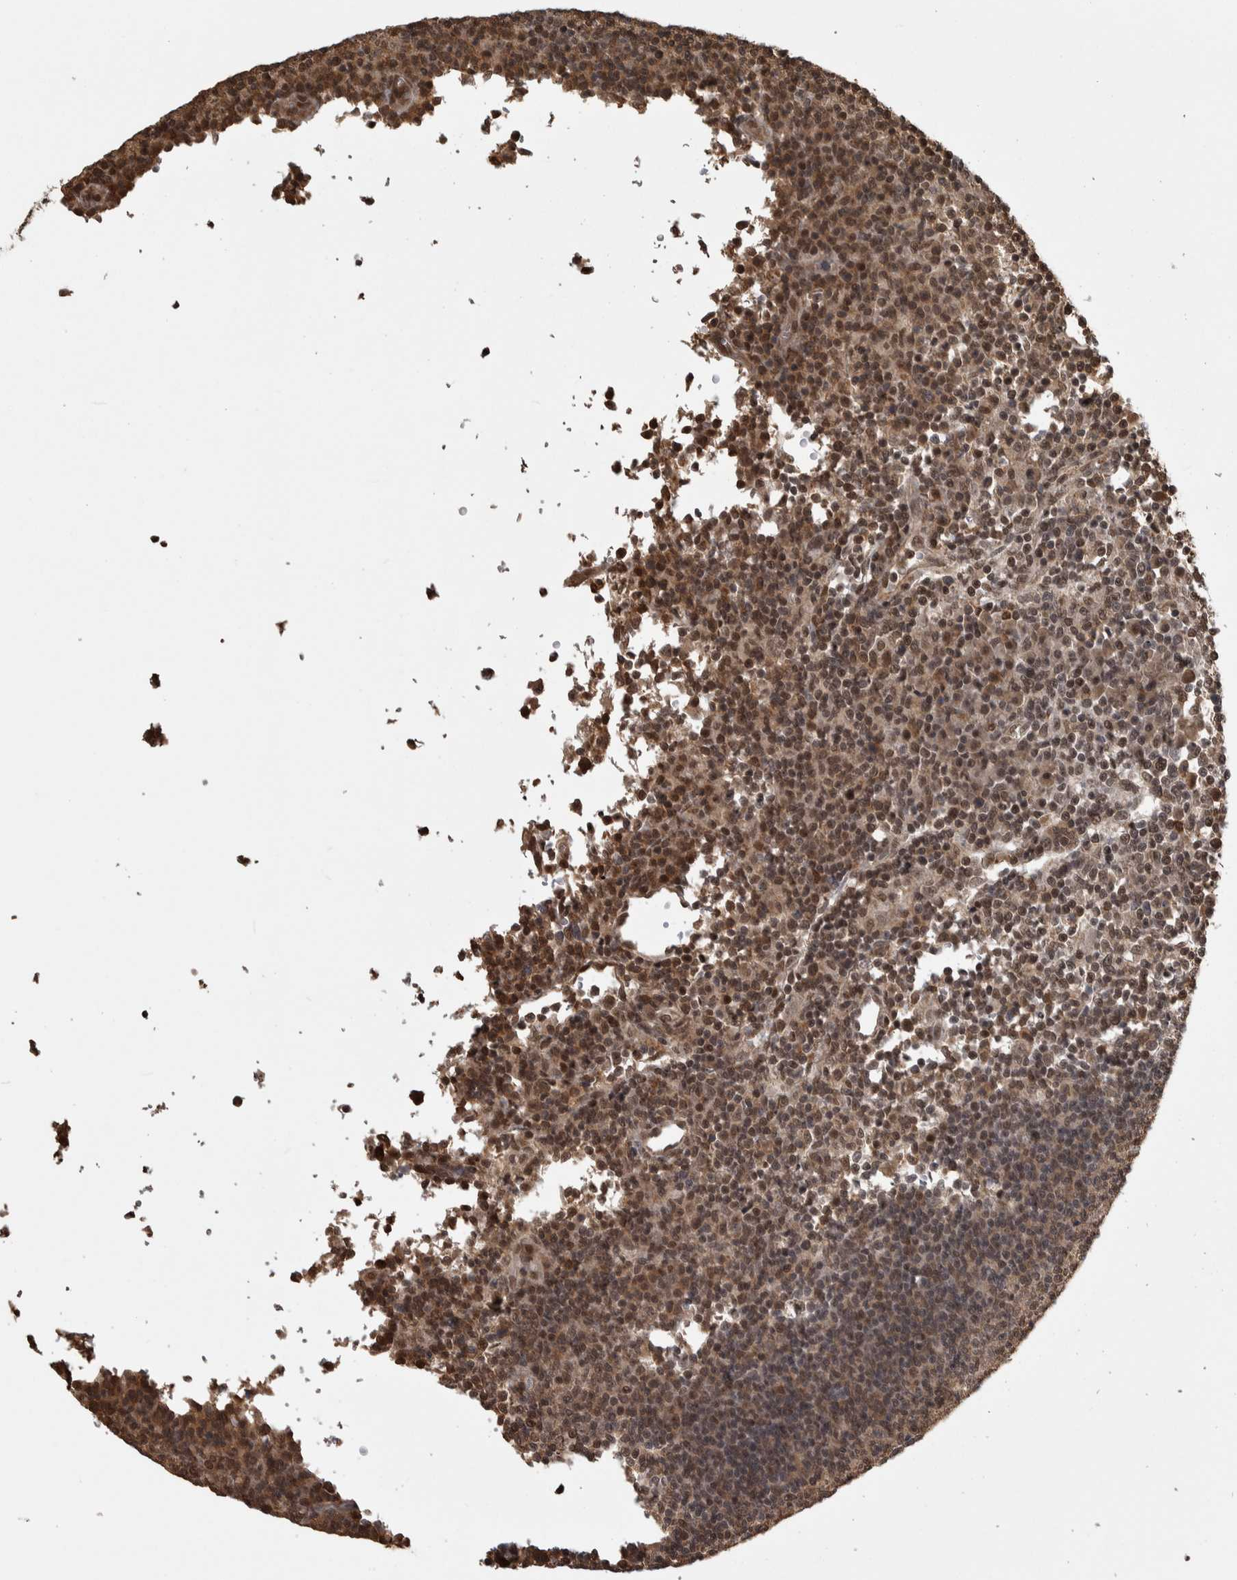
{"staining": {"intensity": "weak", "quantity": ">75%", "location": "nuclear"}, "tissue": "lymph node", "cell_type": "Germinal center cells", "image_type": "normal", "snomed": [{"axis": "morphology", "description": "Normal tissue, NOS"}, {"axis": "morphology", "description": "Inflammation, NOS"}, {"axis": "topography", "description": "Lymph node"}], "caption": "High-magnification brightfield microscopy of normal lymph node stained with DAB (brown) and counterstained with hematoxylin (blue). germinal center cells exhibit weak nuclear expression is present in approximately>75% of cells.", "gene": "ZNF592", "patient": {"sex": "male", "age": 55}}